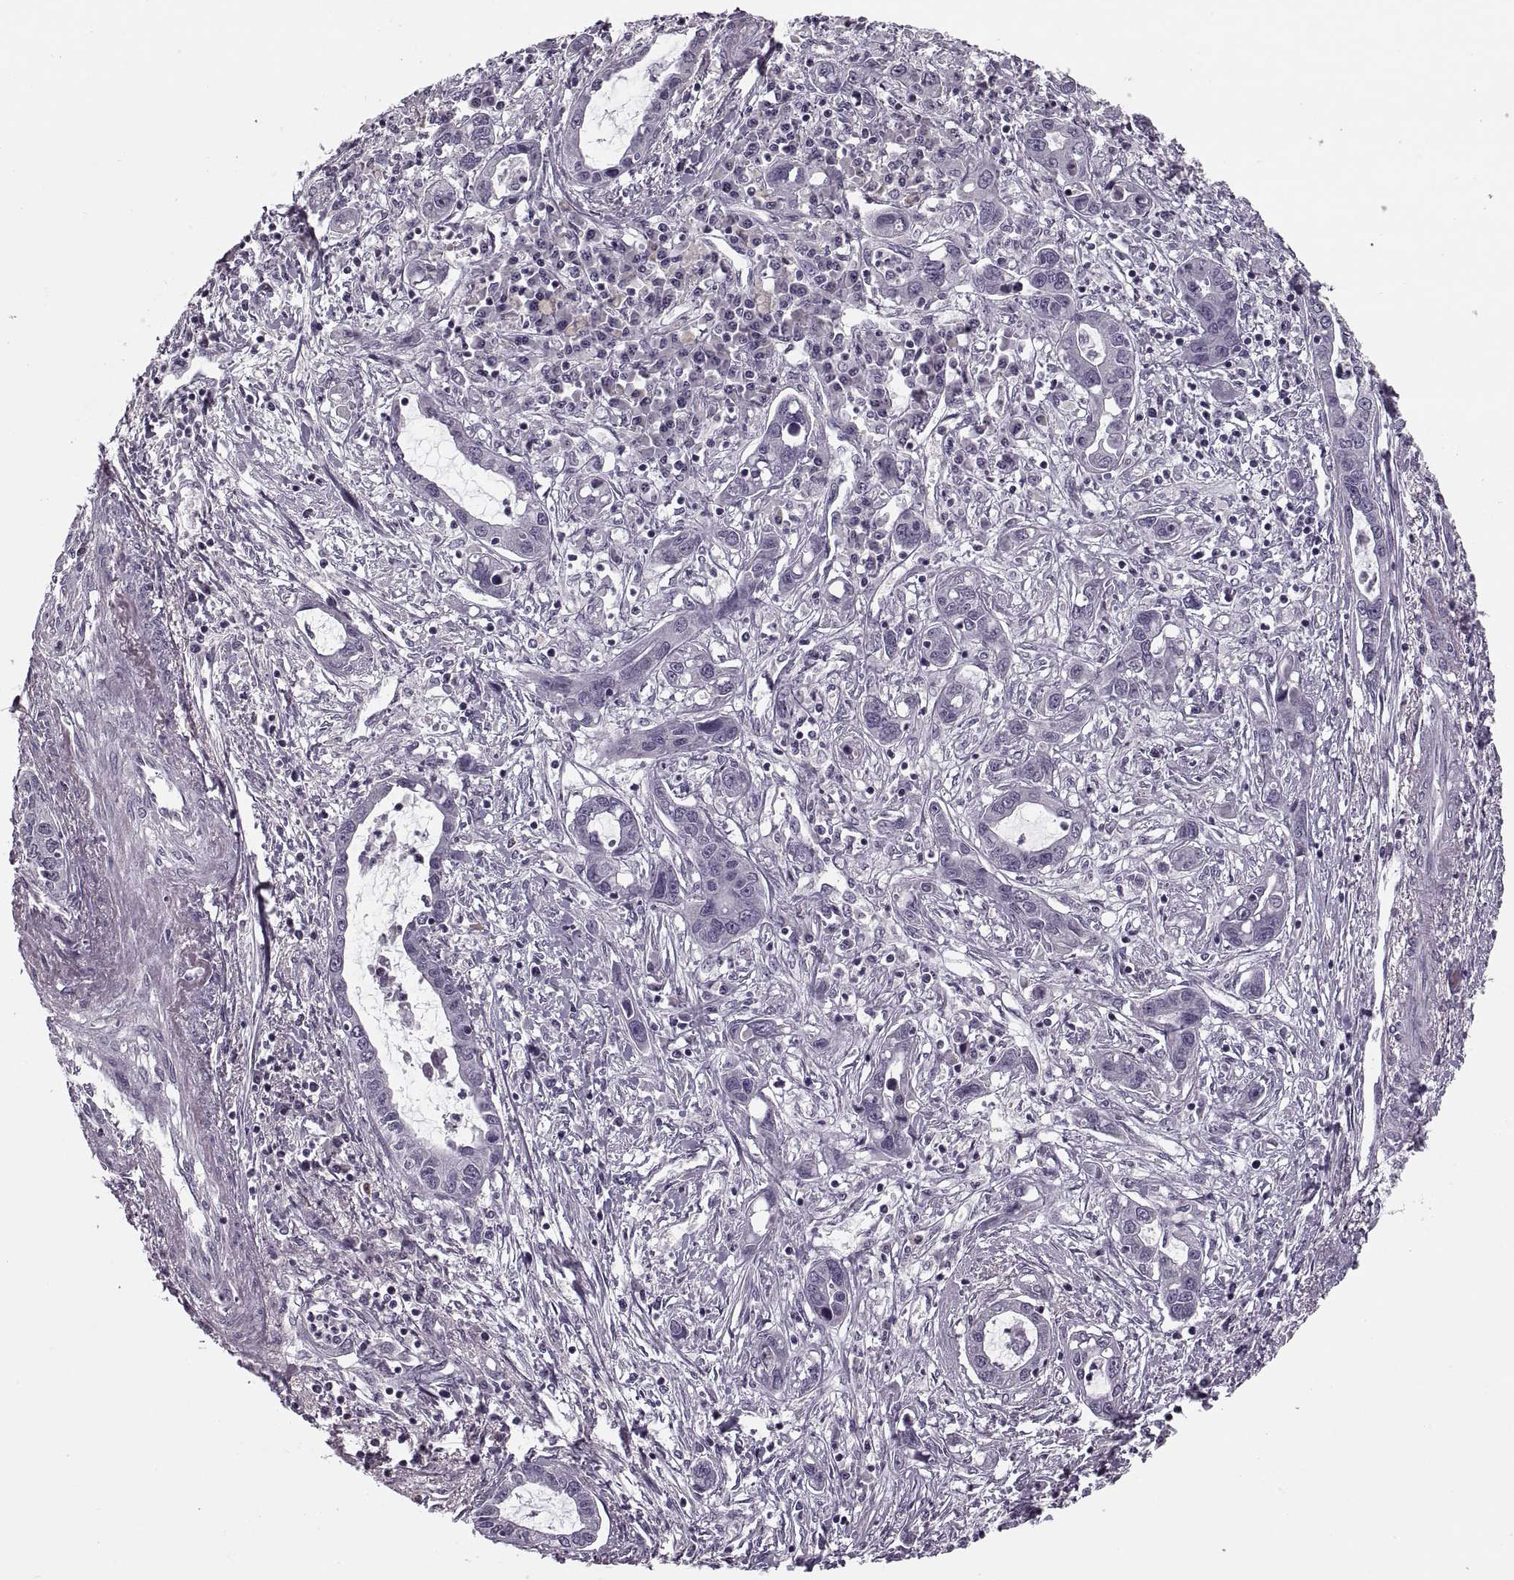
{"staining": {"intensity": "negative", "quantity": "none", "location": "none"}, "tissue": "liver cancer", "cell_type": "Tumor cells", "image_type": "cancer", "snomed": [{"axis": "morphology", "description": "Cholangiocarcinoma"}, {"axis": "topography", "description": "Liver"}], "caption": "Tumor cells are negative for brown protein staining in cholangiocarcinoma (liver). (IHC, brightfield microscopy, high magnification).", "gene": "CACNA1F", "patient": {"sex": "male", "age": 58}}